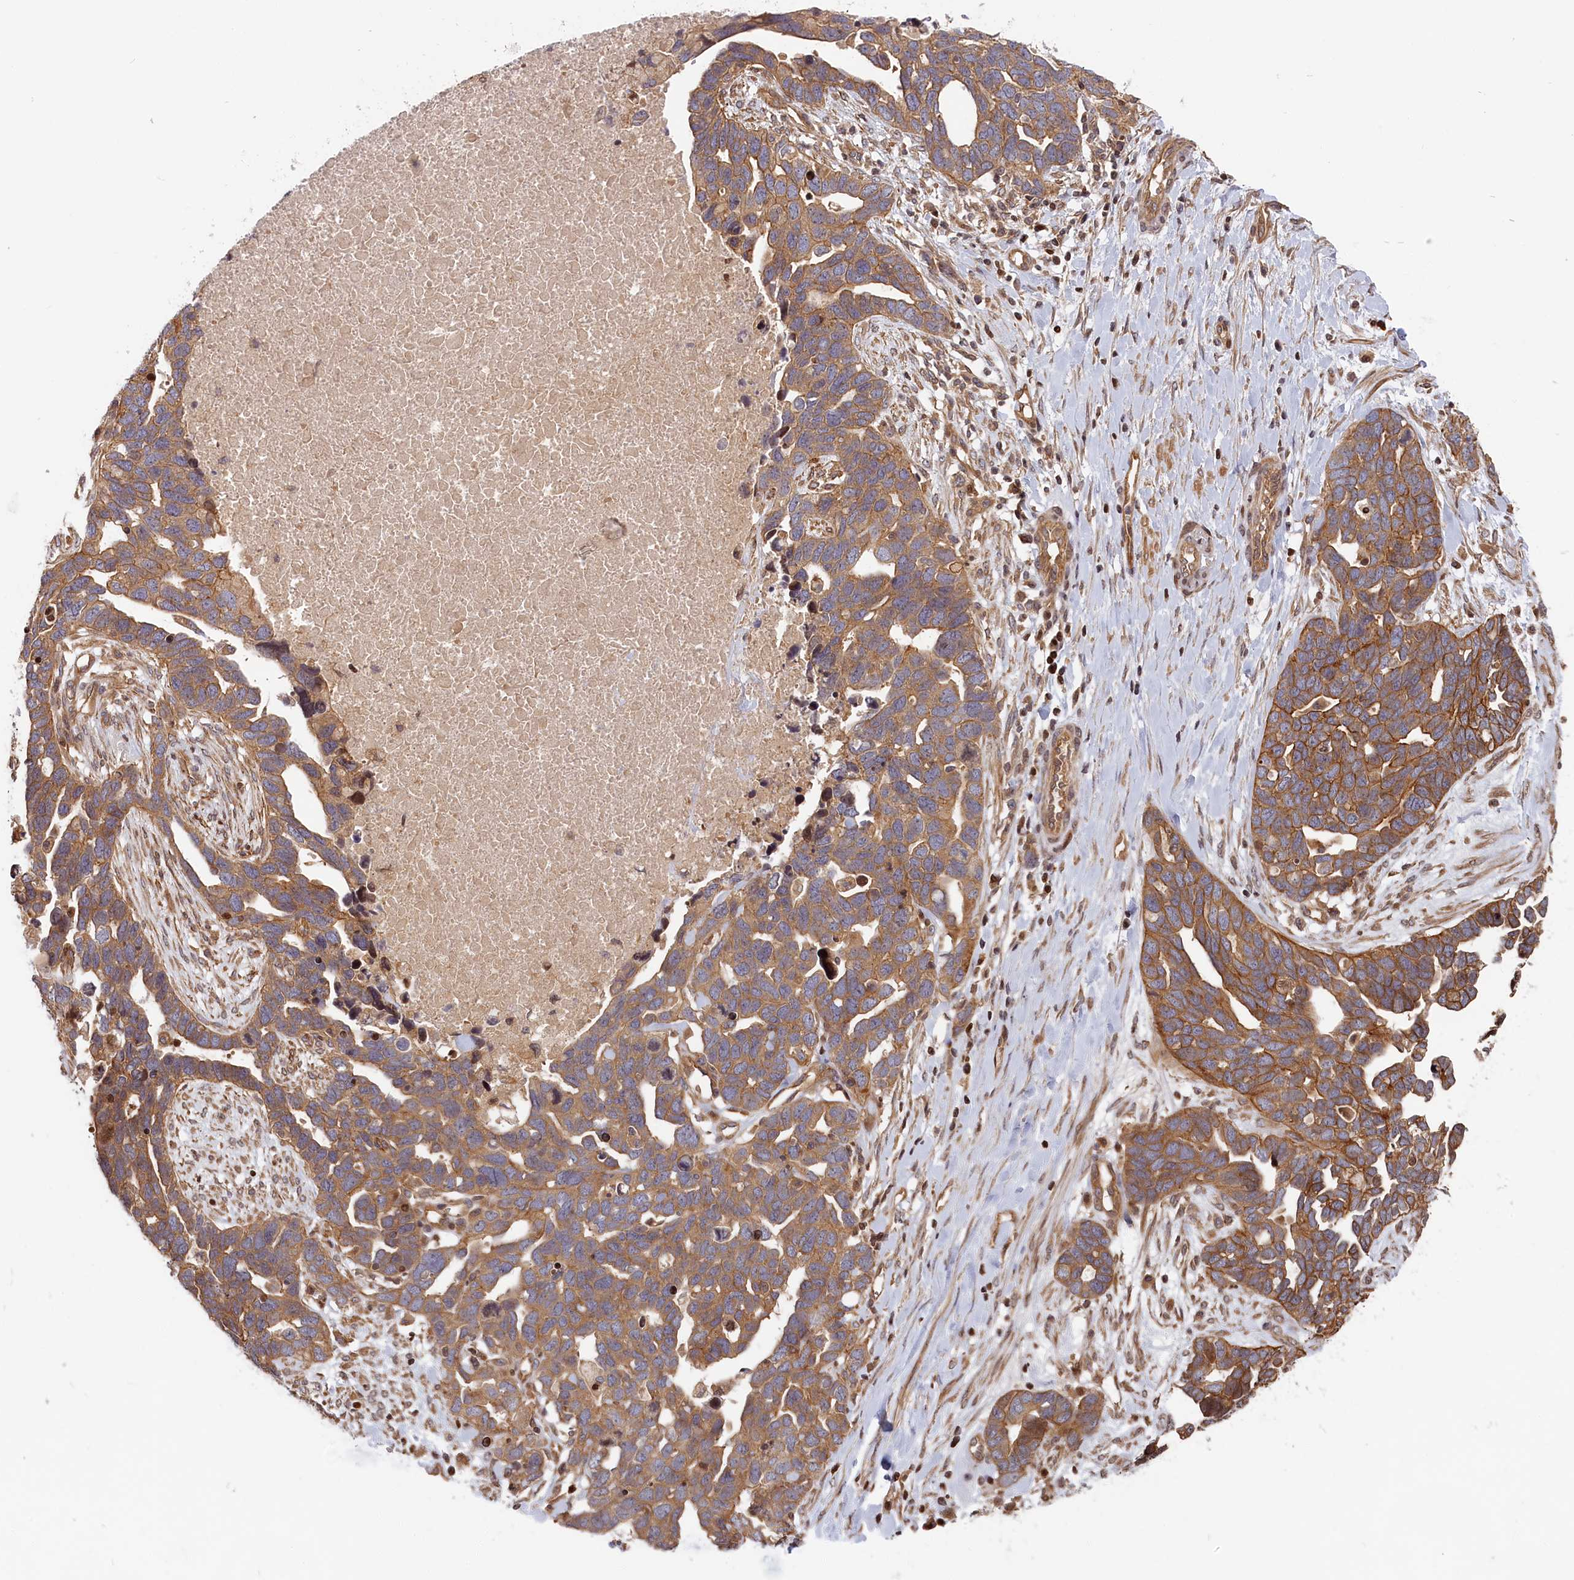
{"staining": {"intensity": "moderate", "quantity": ">75%", "location": "cytoplasmic/membranous"}, "tissue": "ovarian cancer", "cell_type": "Tumor cells", "image_type": "cancer", "snomed": [{"axis": "morphology", "description": "Cystadenocarcinoma, serous, NOS"}, {"axis": "topography", "description": "Ovary"}], "caption": "Immunohistochemical staining of ovarian cancer exhibits moderate cytoplasmic/membranous protein positivity in approximately >75% of tumor cells.", "gene": "CEP44", "patient": {"sex": "female", "age": 54}}